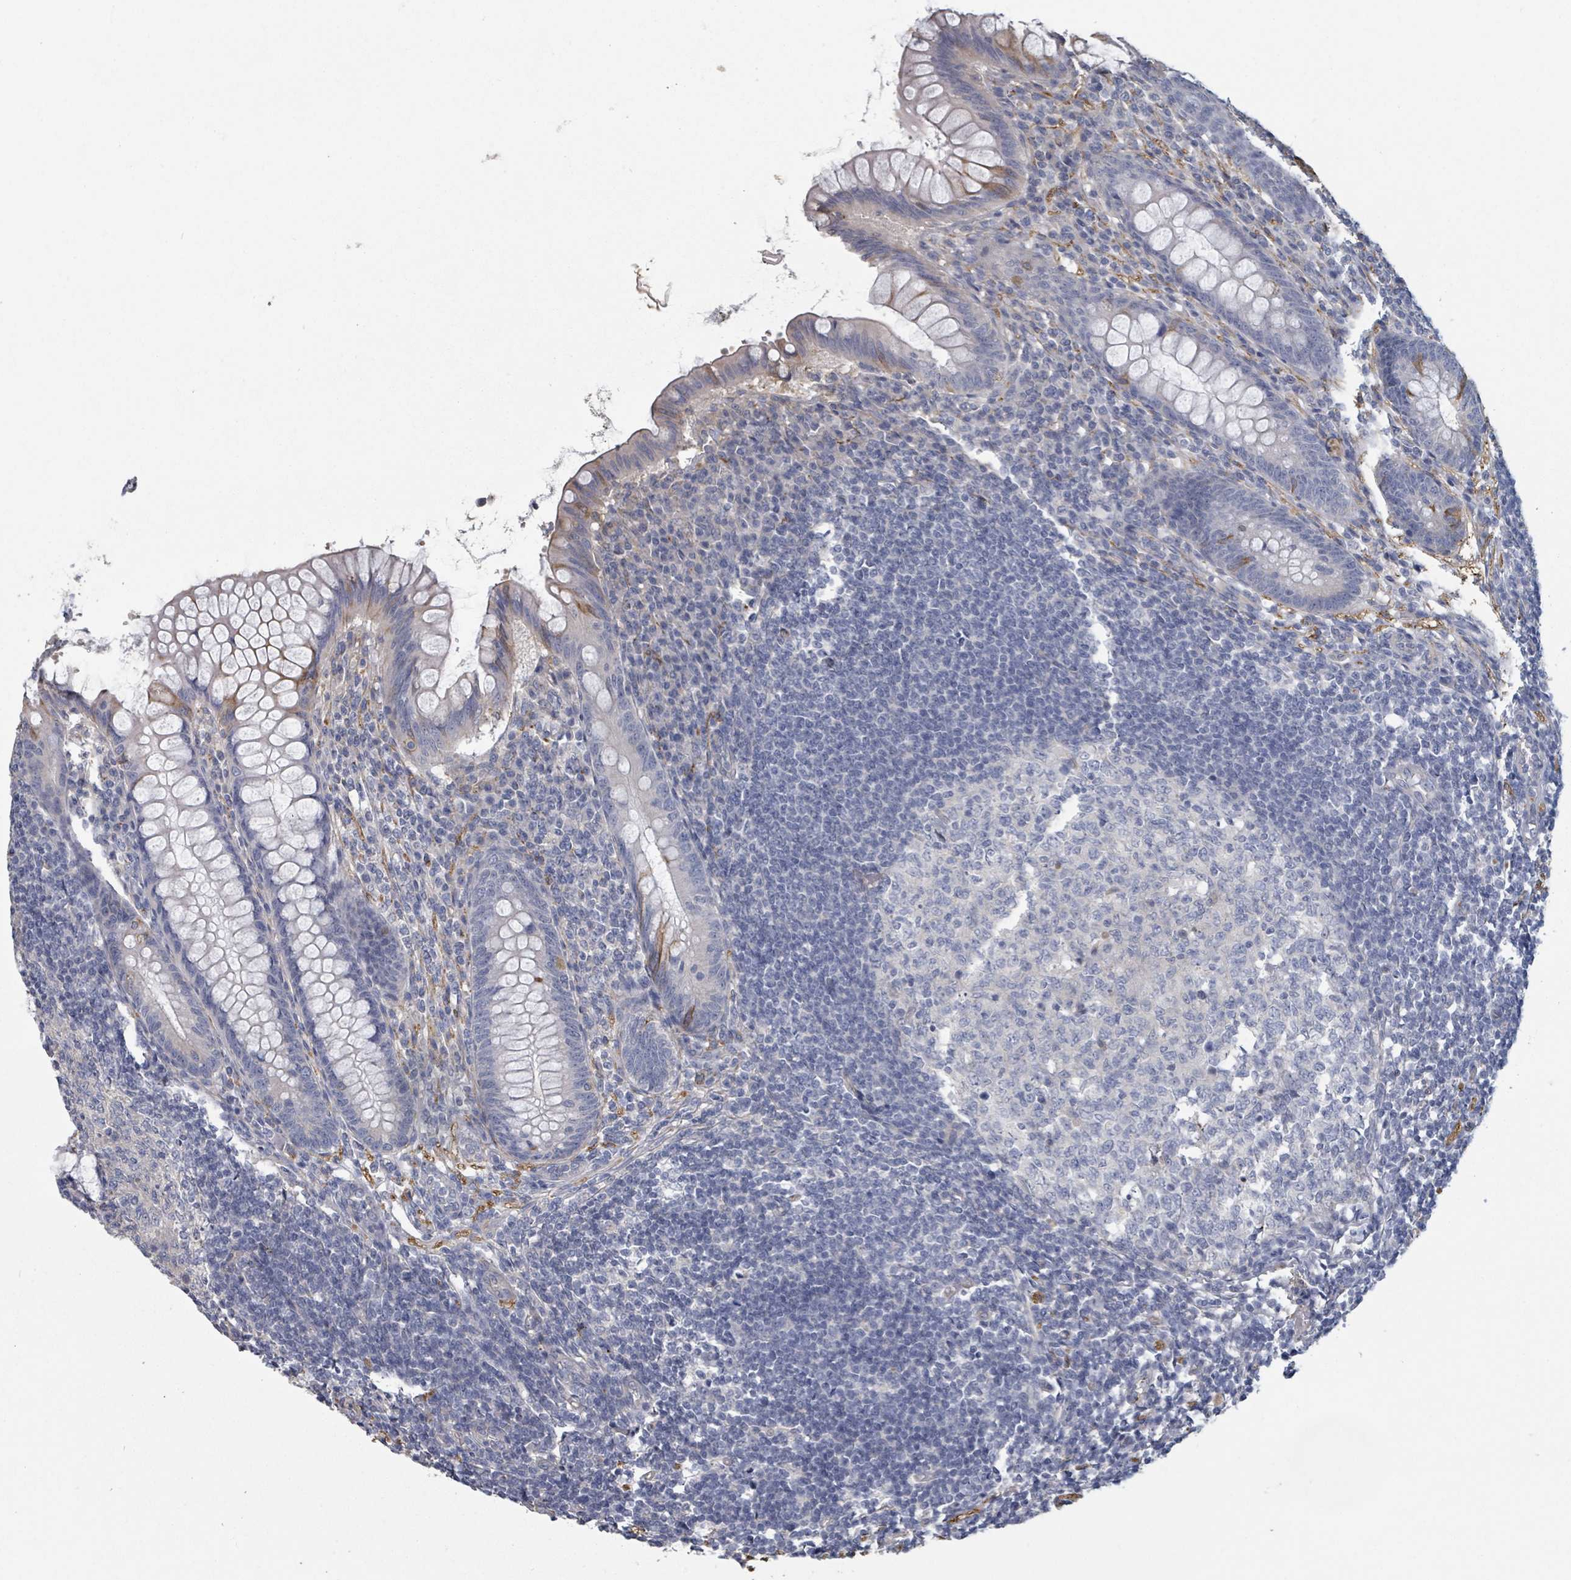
{"staining": {"intensity": "negative", "quantity": "none", "location": "none"}, "tissue": "appendix", "cell_type": "Glandular cells", "image_type": "normal", "snomed": [{"axis": "morphology", "description": "Normal tissue, NOS"}, {"axis": "topography", "description": "Appendix"}], "caption": "The photomicrograph shows no staining of glandular cells in normal appendix. (DAB (3,3'-diaminobenzidine) immunohistochemistry, high magnification).", "gene": "PLAUR", "patient": {"sex": "female", "age": 33}}